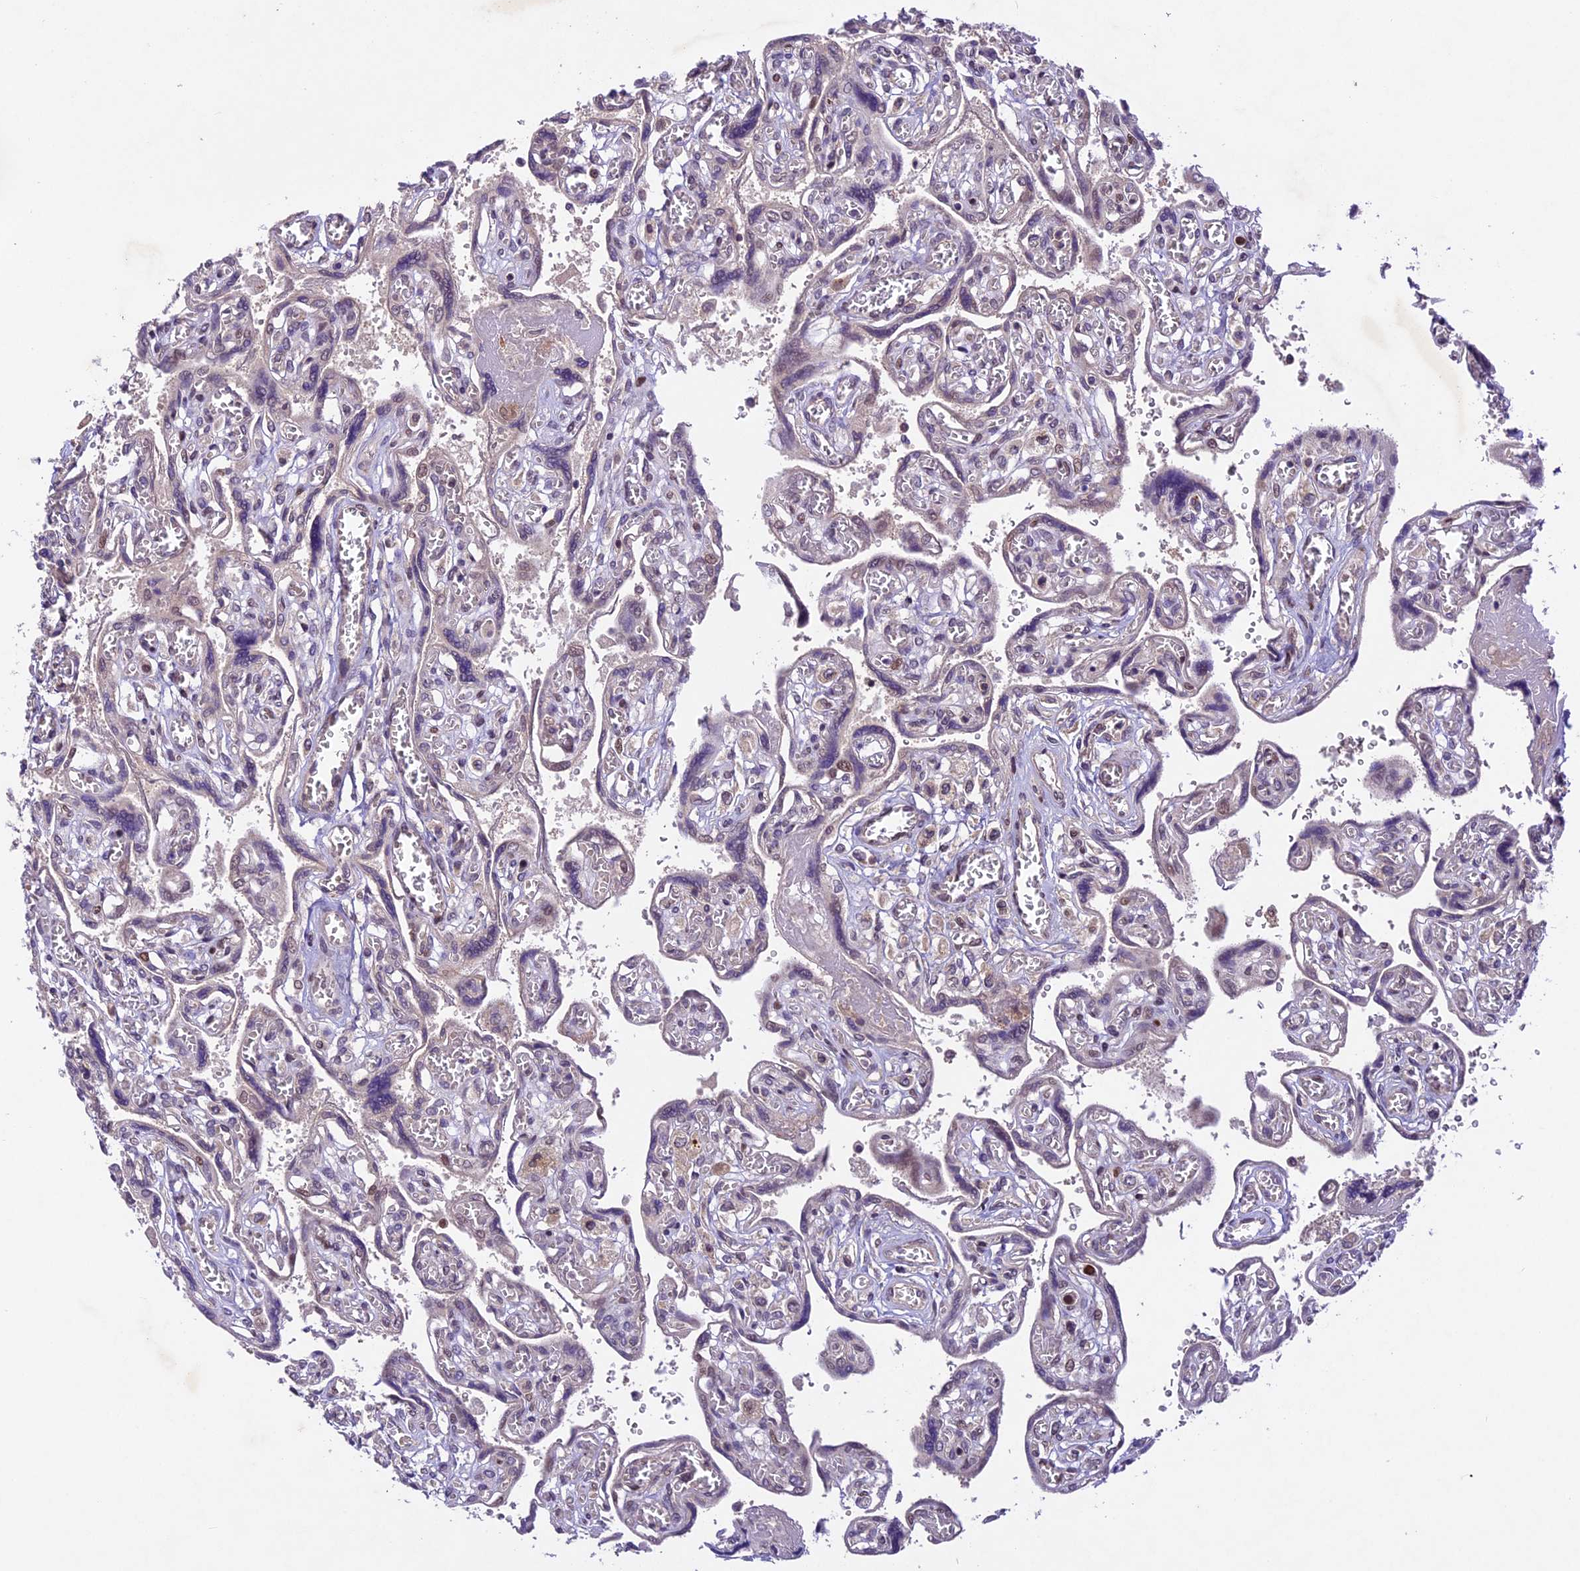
{"staining": {"intensity": "moderate", "quantity": "25%-75%", "location": "cytoplasmic/membranous,nuclear"}, "tissue": "placenta", "cell_type": "Trophoblastic cells", "image_type": "normal", "snomed": [{"axis": "morphology", "description": "Normal tissue, NOS"}, {"axis": "topography", "description": "Placenta"}], "caption": "A high-resolution image shows IHC staining of unremarkable placenta, which exhibits moderate cytoplasmic/membranous,nuclear positivity in approximately 25%-75% of trophoblastic cells.", "gene": "CCSER1", "patient": {"sex": "female", "age": 39}}